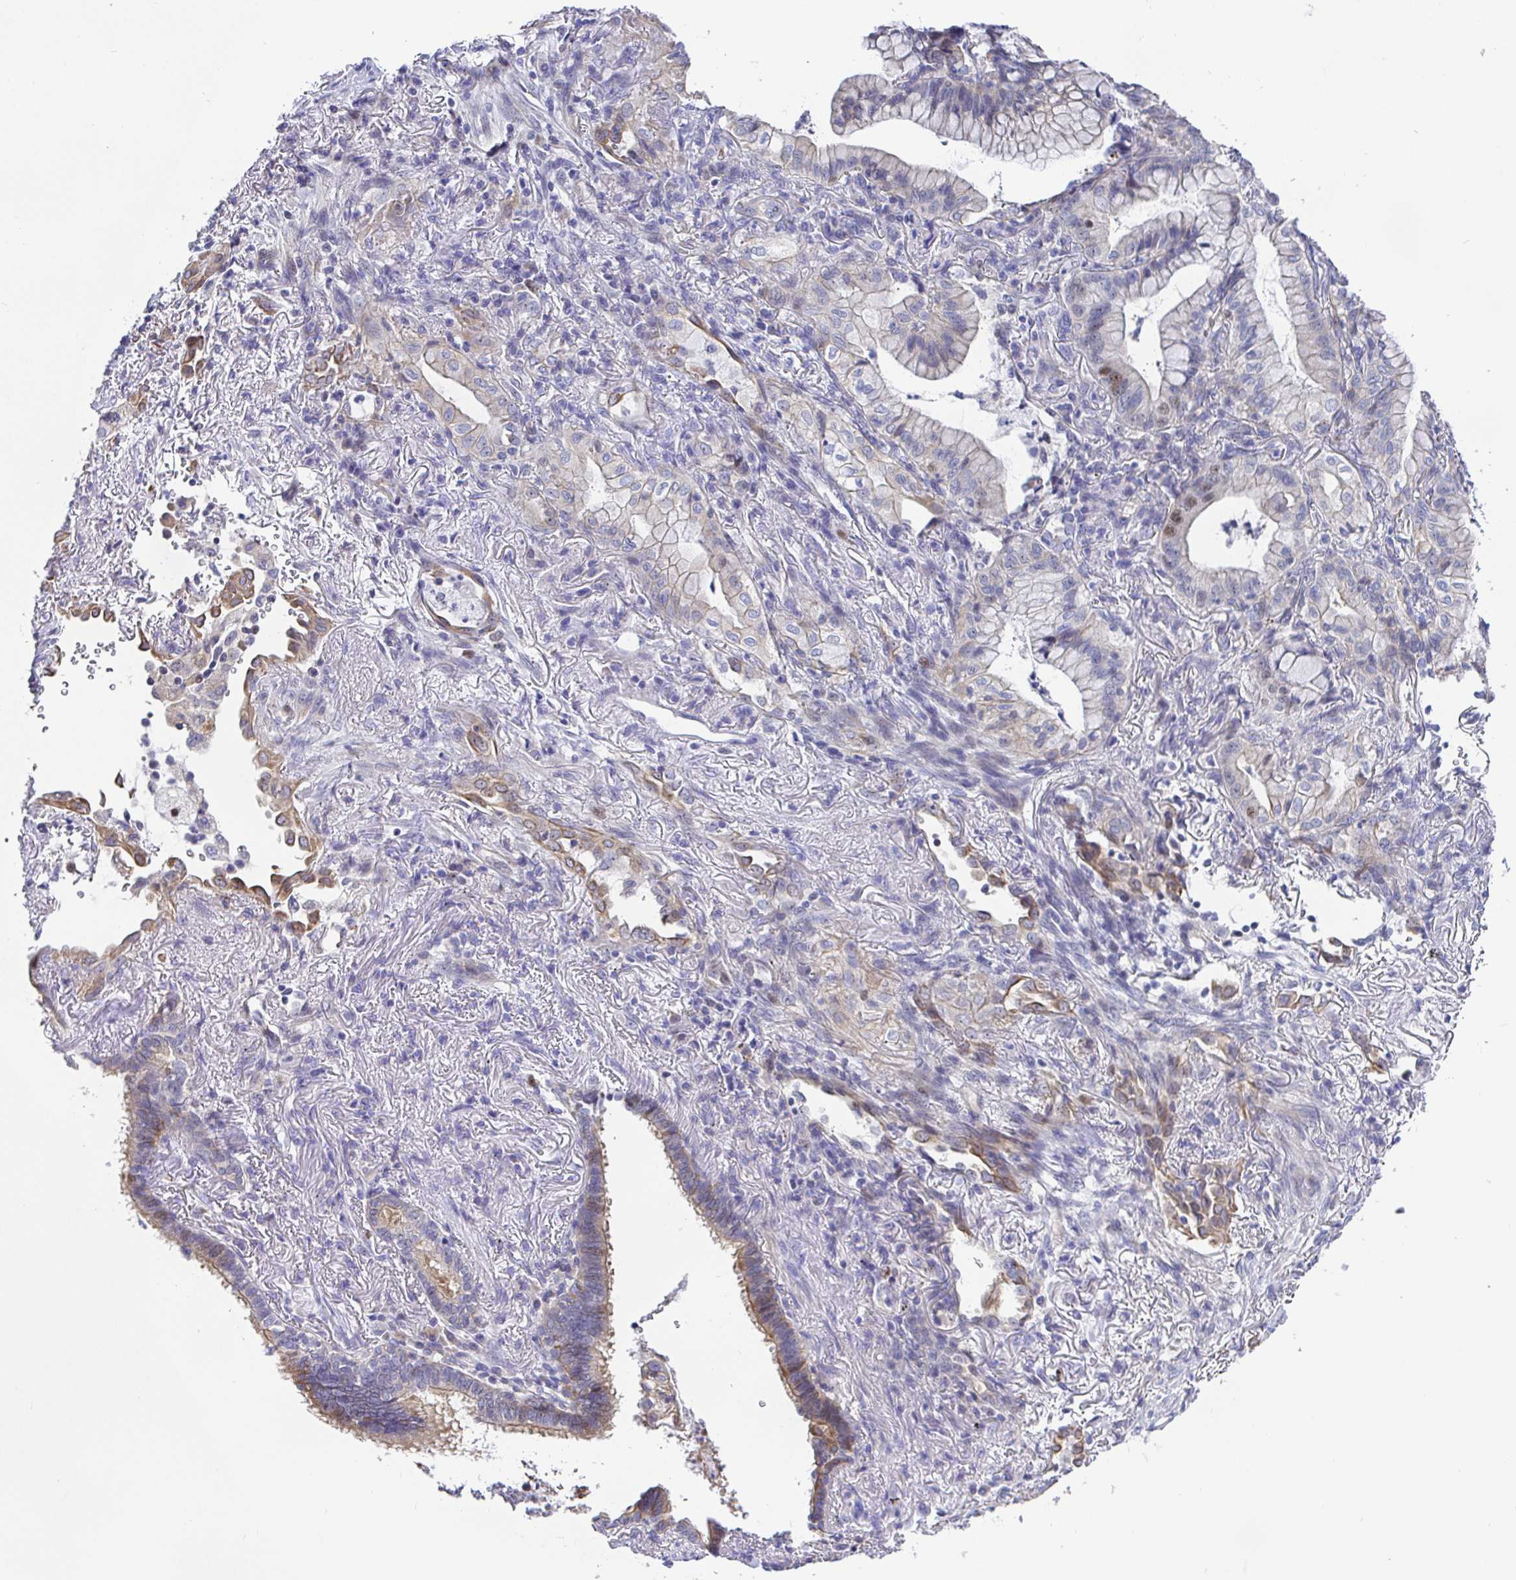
{"staining": {"intensity": "weak", "quantity": "<25%", "location": "nuclear"}, "tissue": "lung cancer", "cell_type": "Tumor cells", "image_type": "cancer", "snomed": [{"axis": "morphology", "description": "Adenocarcinoma, NOS"}, {"axis": "topography", "description": "Lung"}], "caption": "The IHC photomicrograph has no significant expression in tumor cells of adenocarcinoma (lung) tissue.", "gene": "TIMELESS", "patient": {"sex": "male", "age": 77}}